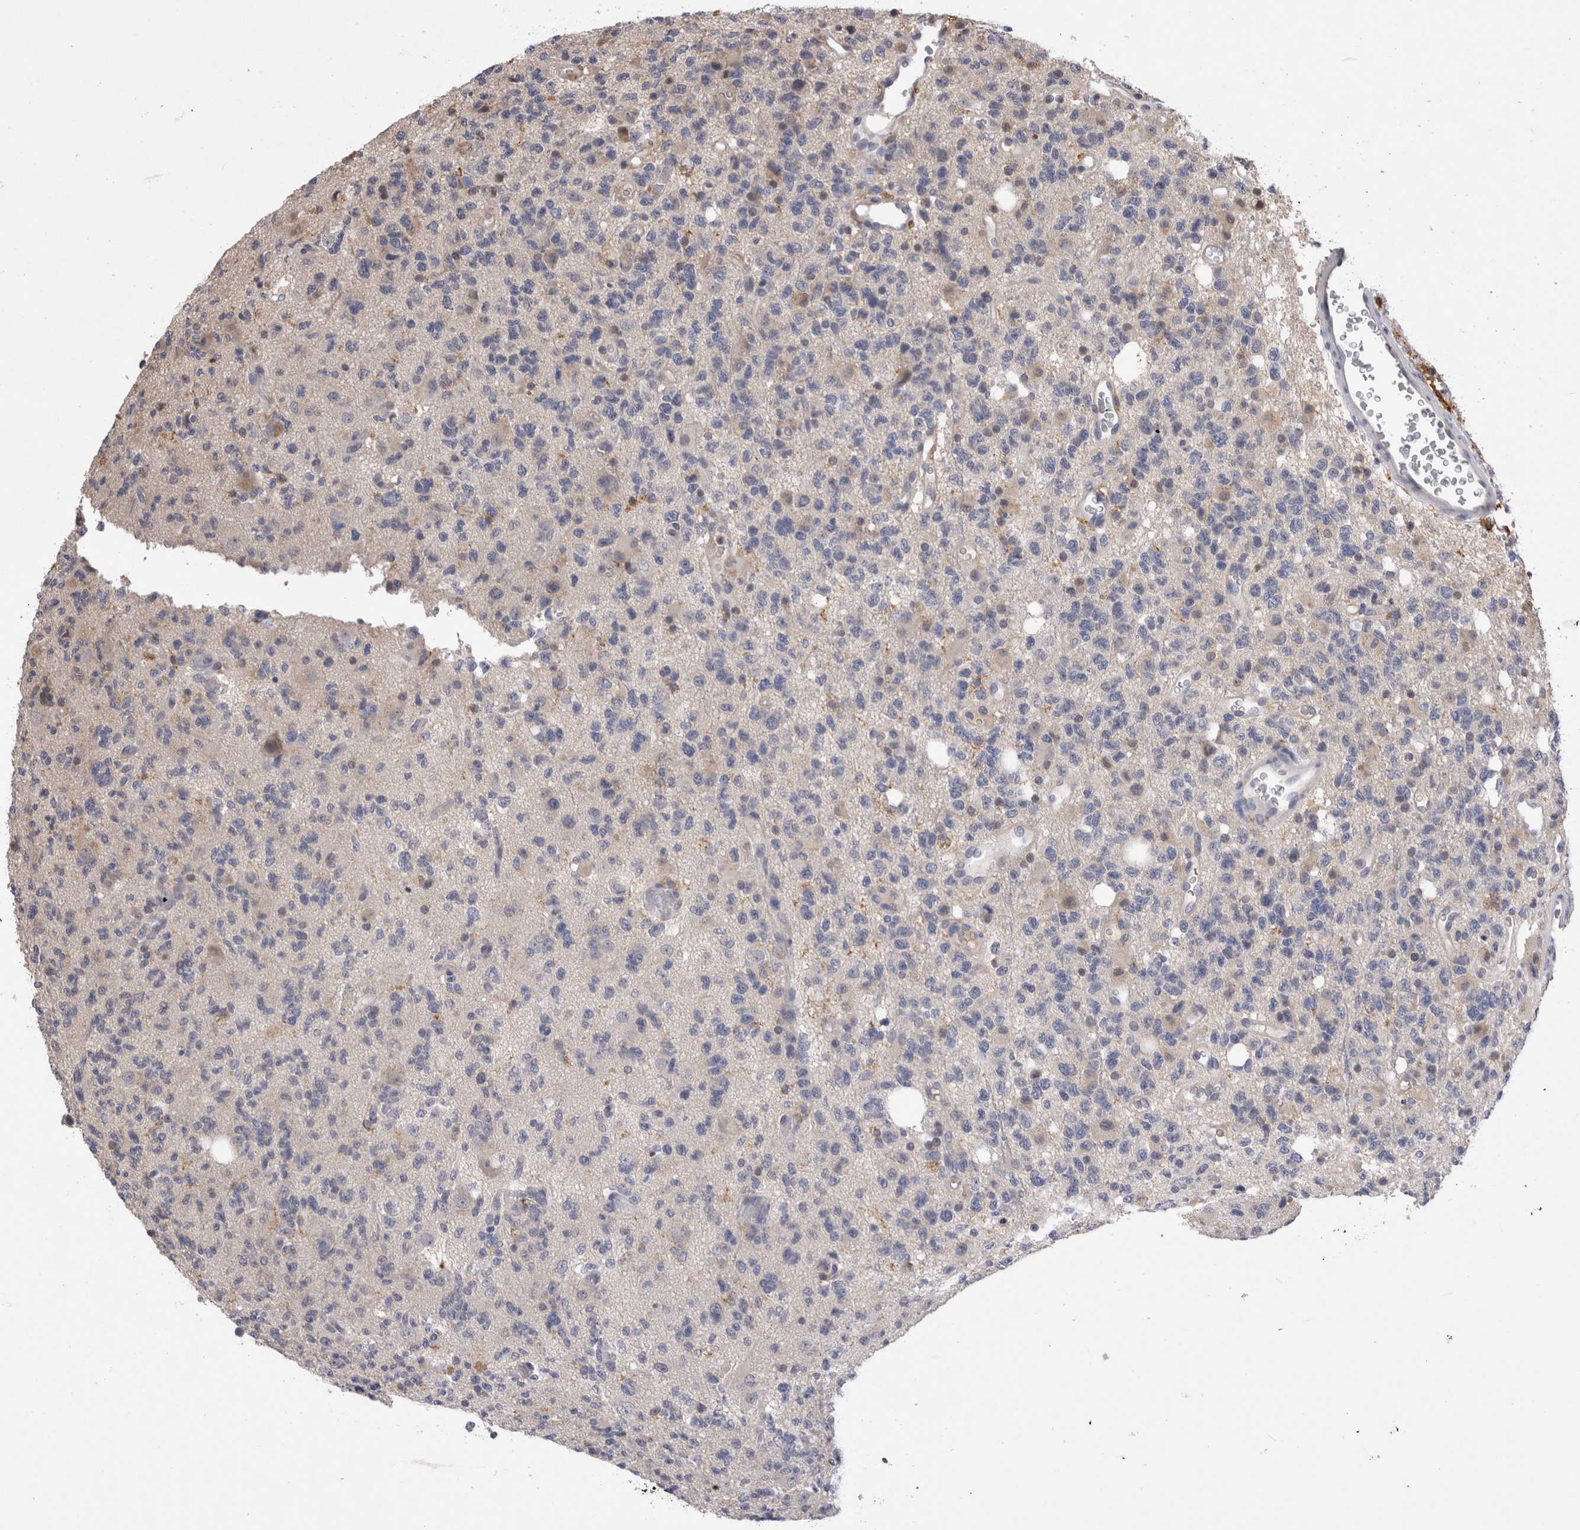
{"staining": {"intensity": "negative", "quantity": "none", "location": "none"}, "tissue": "glioma", "cell_type": "Tumor cells", "image_type": "cancer", "snomed": [{"axis": "morphology", "description": "Glioma, malignant, High grade"}, {"axis": "topography", "description": "Brain"}], "caption": "An image of high-grade glioma (malignant) stained for a protein demonstrates no brown staining in tumor cells. (Stains: DAB immunohistochemistry with hematoxylin counter stain, Microscopy: brightfield microscopy at high magnification).", "gene": "VSIG4", "patient": {"sex": "female", "age": 62}}